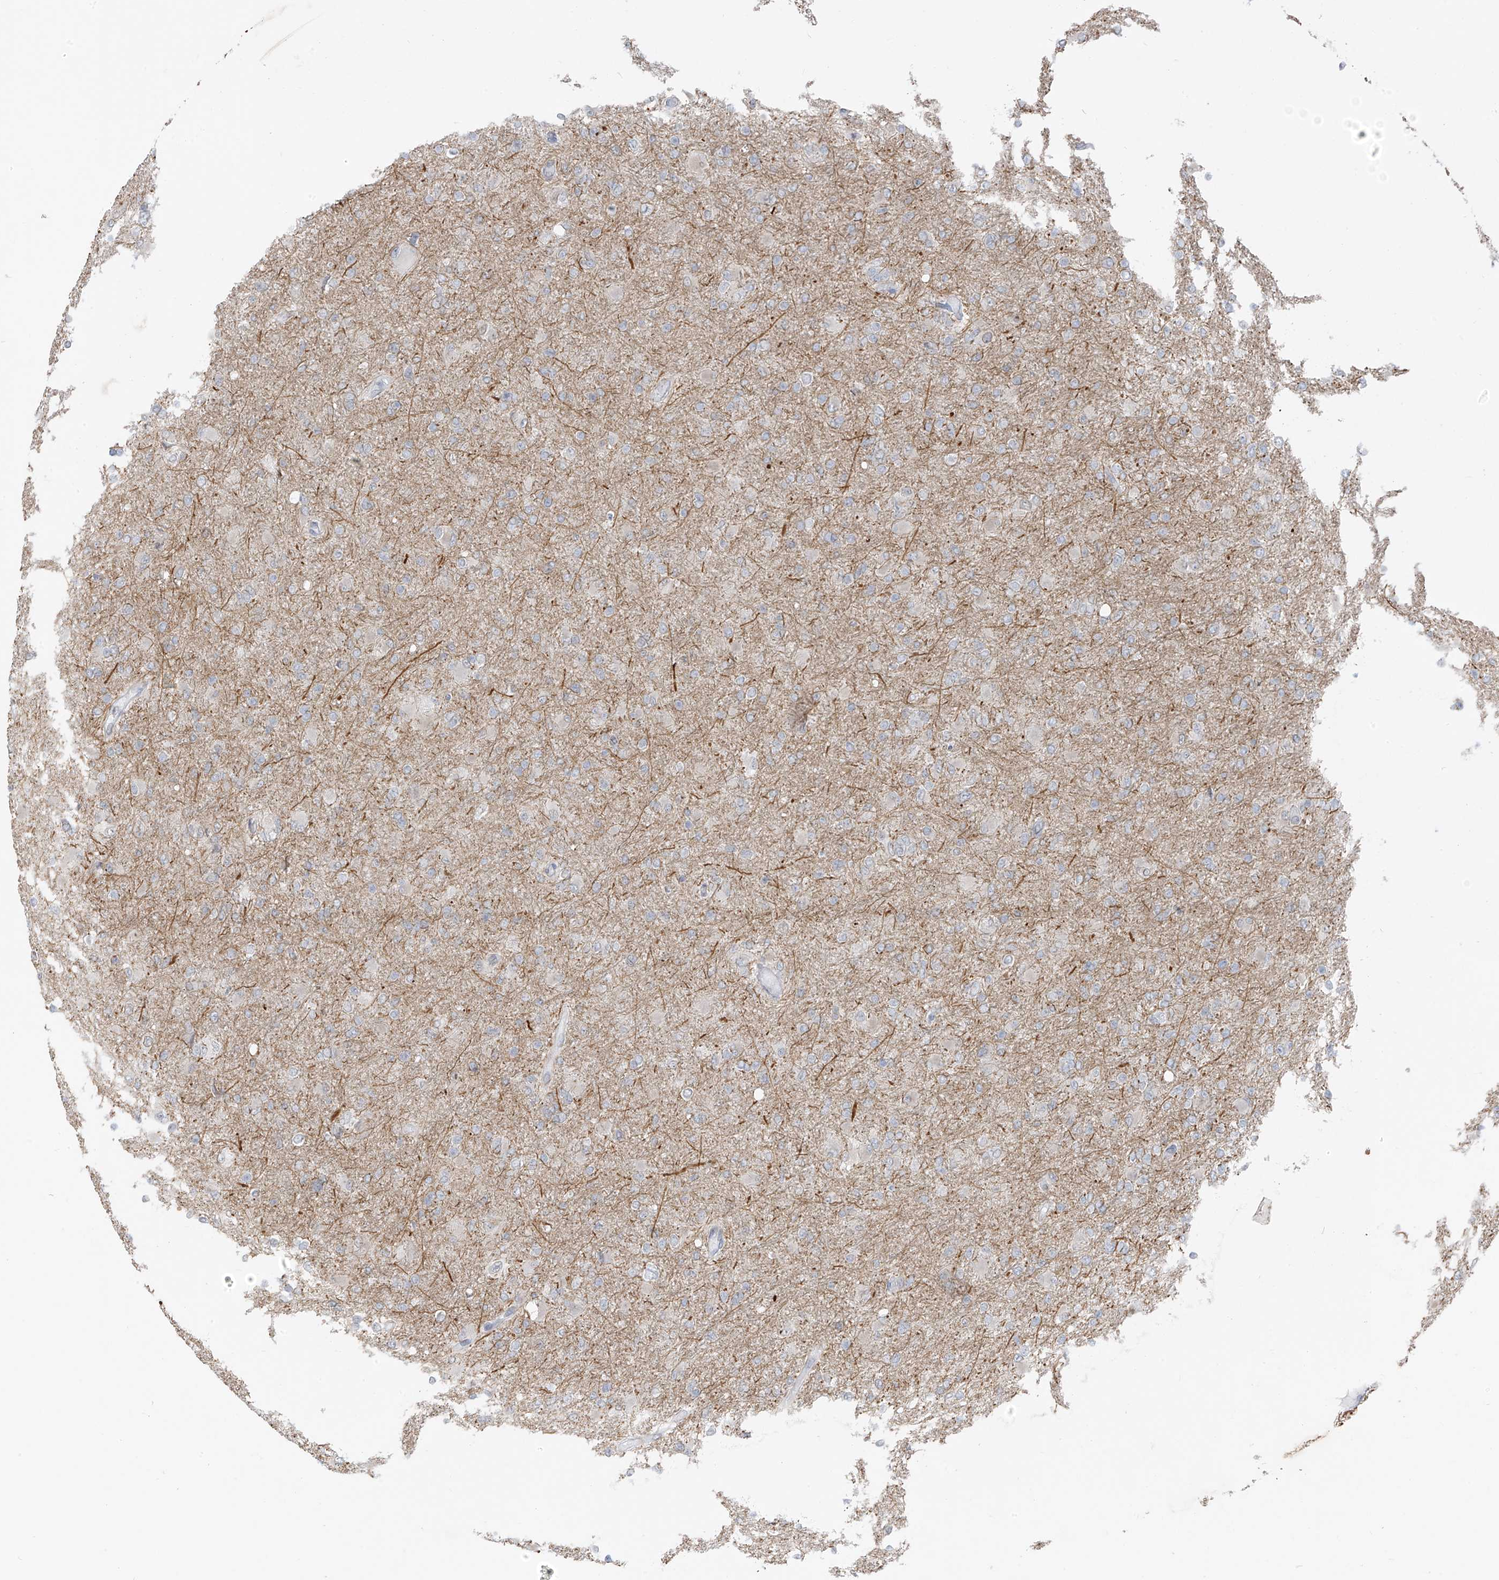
{"staining": {"intensity": "moderate", "quantity": "<25%", "location": "cytoplasmic/membranous,nuclear"}, "tissue": "glioma", "cell_type": "Tumor cells", "image_type": "cancer", "snomed": [{"axis": "morphology", "description": "Glioma, malignant, High grade"}, {"axis": "topography", "description": "Cerebral cortex"}], "caption": "Glioma stained with a protein marker shows moderate staining in tumor cells.", "gene": "OSBPL7", "patient": {"sex": "female", "age": 36}}